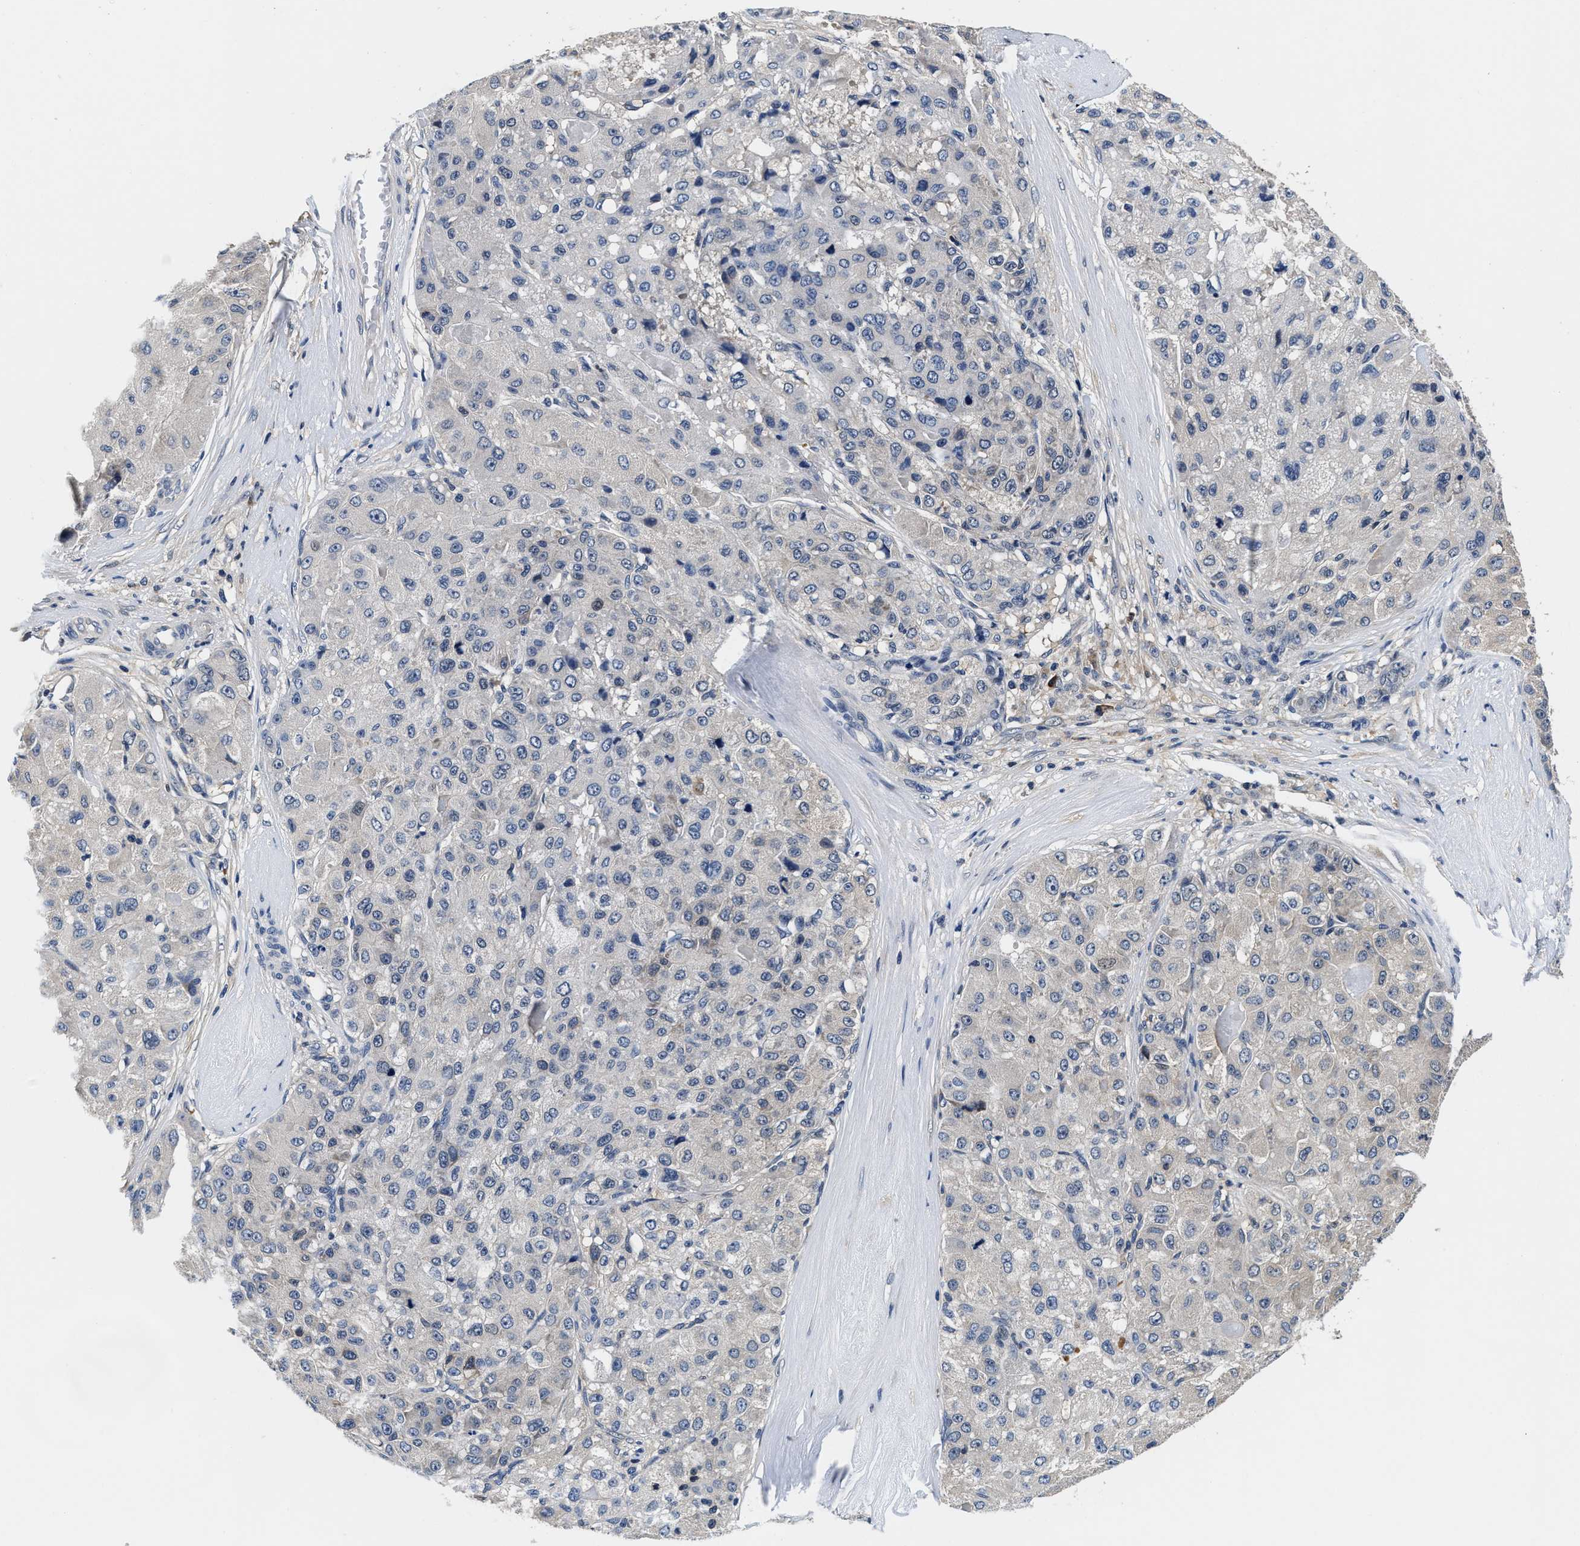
{"staining": {"intensity": "negative", "quantity": "none", "location": "none"}, "tissue": "liver cancer", "cell_type": "Tumor cells", "image_type": "cancer", "snomed": [{"axis": "morphology", "description": "Carcinoma, Hepatocellular, NOS"}, {"axis": "topography", "description": "Liver"}], "caption": "A micrograph of human liver hepatocellular carcinoma is negative for staining in tumor cells.", "gene": "PHPT1", "patient": {"sex": "male", "age": 80}}